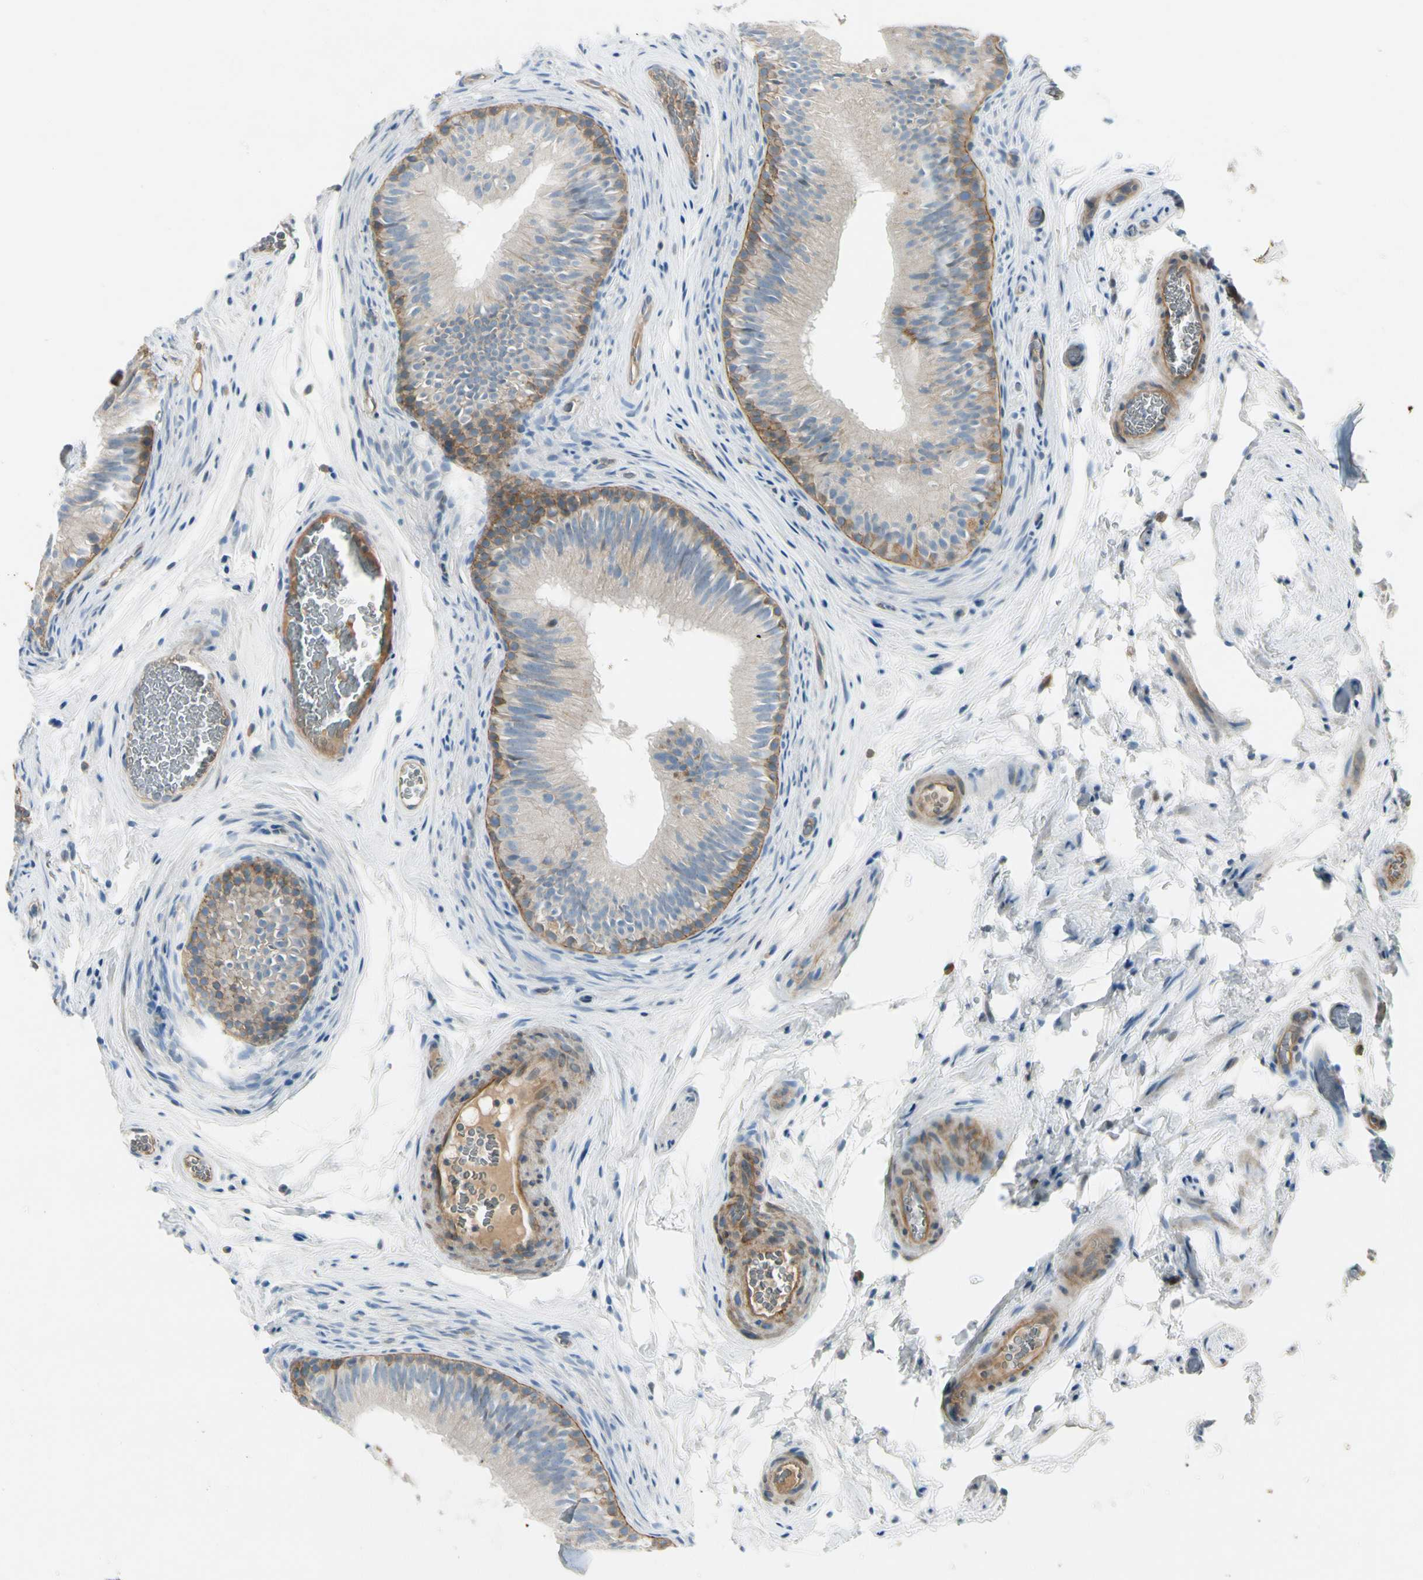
{"staining": {"intensity": "moderate", "quantity": ">75%", "location": "cytoplasmic/membranous"}, "tissue": "epididymis", "cell_type": "Glandular cells", "image_type": "normal", "snomed": [{"axis": "morphology", "description": "Normal tissue, NOS"}, {"axis": "topography", "description": "Epididymis"}], "caption": "A brown stain shows moderate cytoplasmic/membranous expression of a protein in glandular cells of normal human epididymis.", "gene": "ITGA3", "patient": {"sex": "male", "age": 36}}